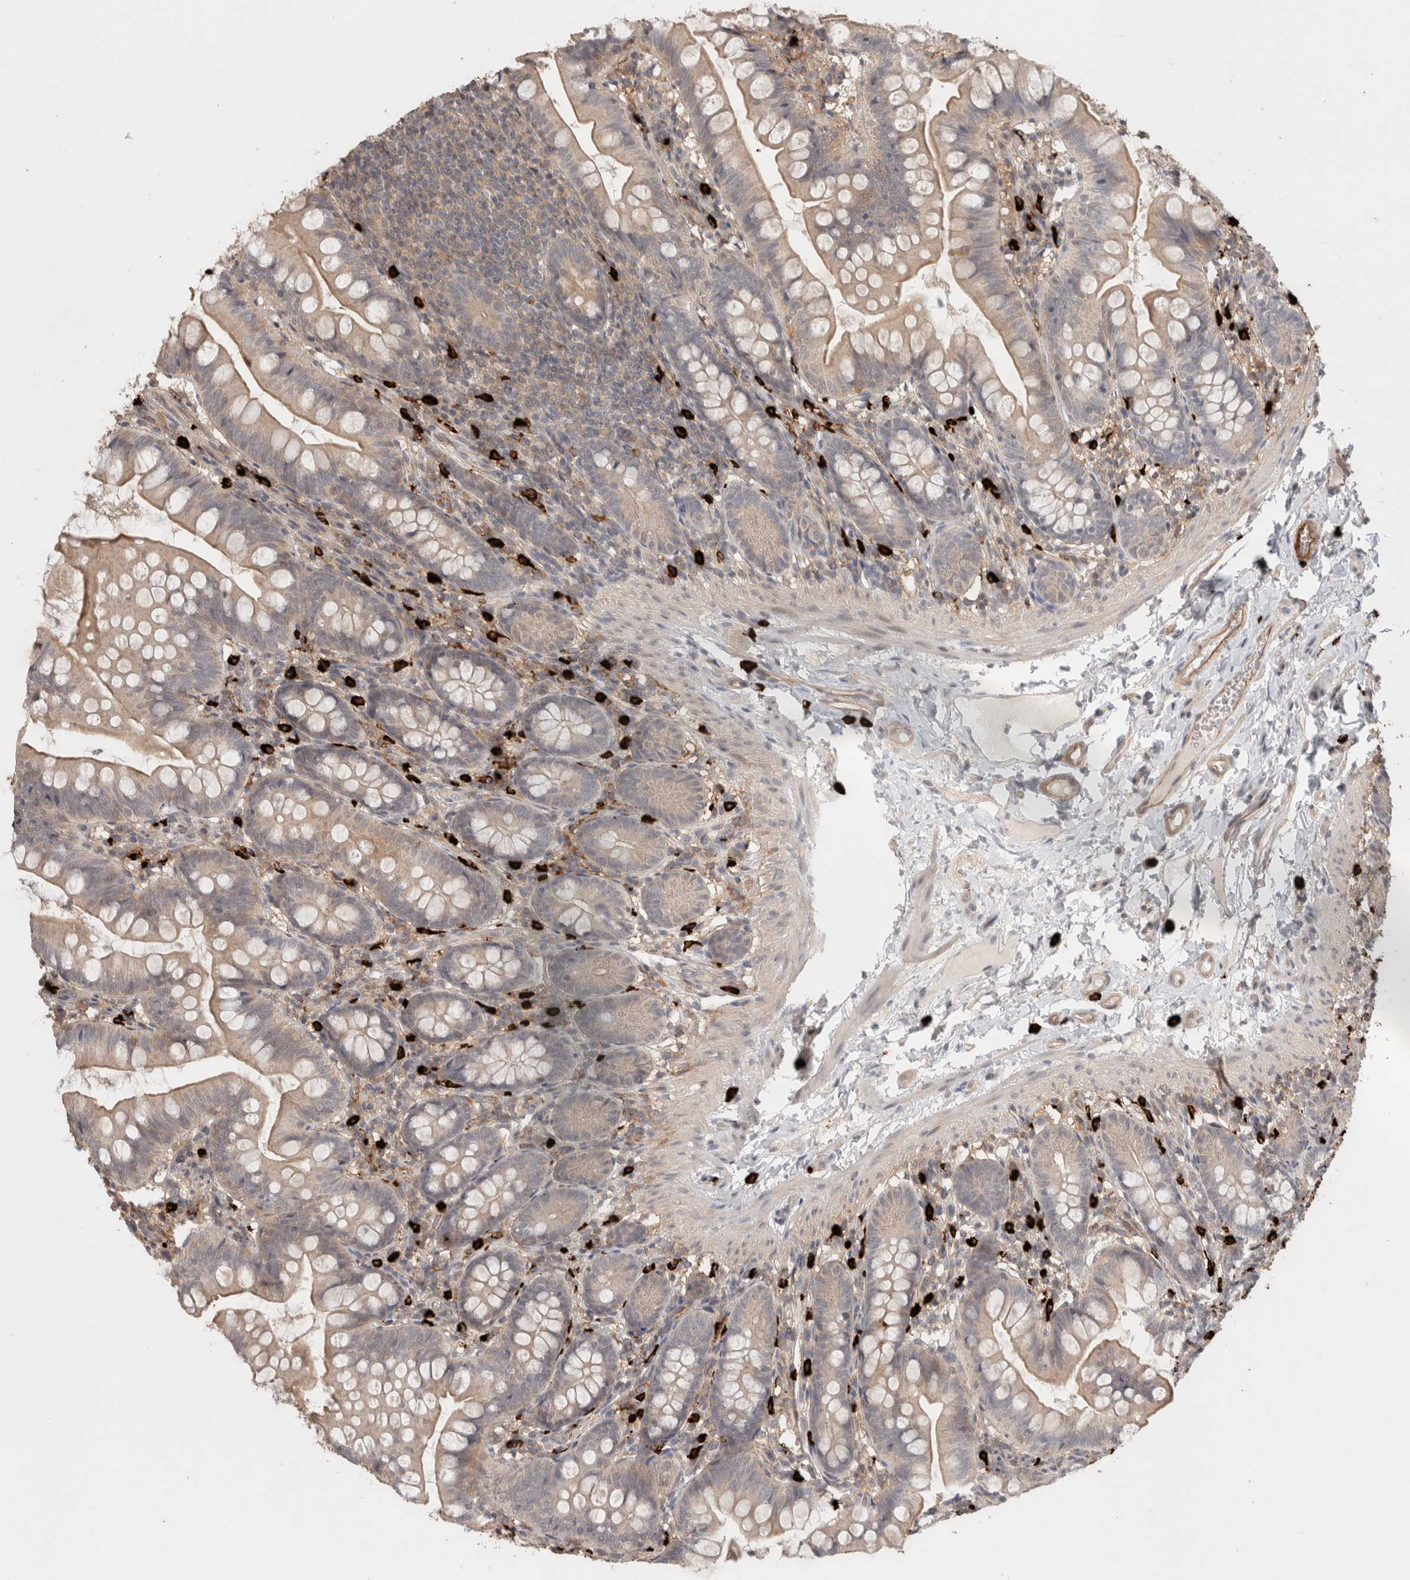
{"staining": {"intensity": "weak", "quantity": ">75%", "location": "cytoplasmic/membranous"}, "tissue": "small intestine", "cell_type": "Glandular cells", "image_type": "normal", "snomed": [{"axis": "morphology", "description": "Normal tissue, NOS"}, {"axis": "topography", "description": "Small intestine"}], "caption": "Protein positivity by IHC shows weak cytoplasmic/membranous positivity in approximately >75% of glandular cells in unremarkable small intestine.", "gene": "HSPG2", "patient": {"sex": "male", "age": 7}}